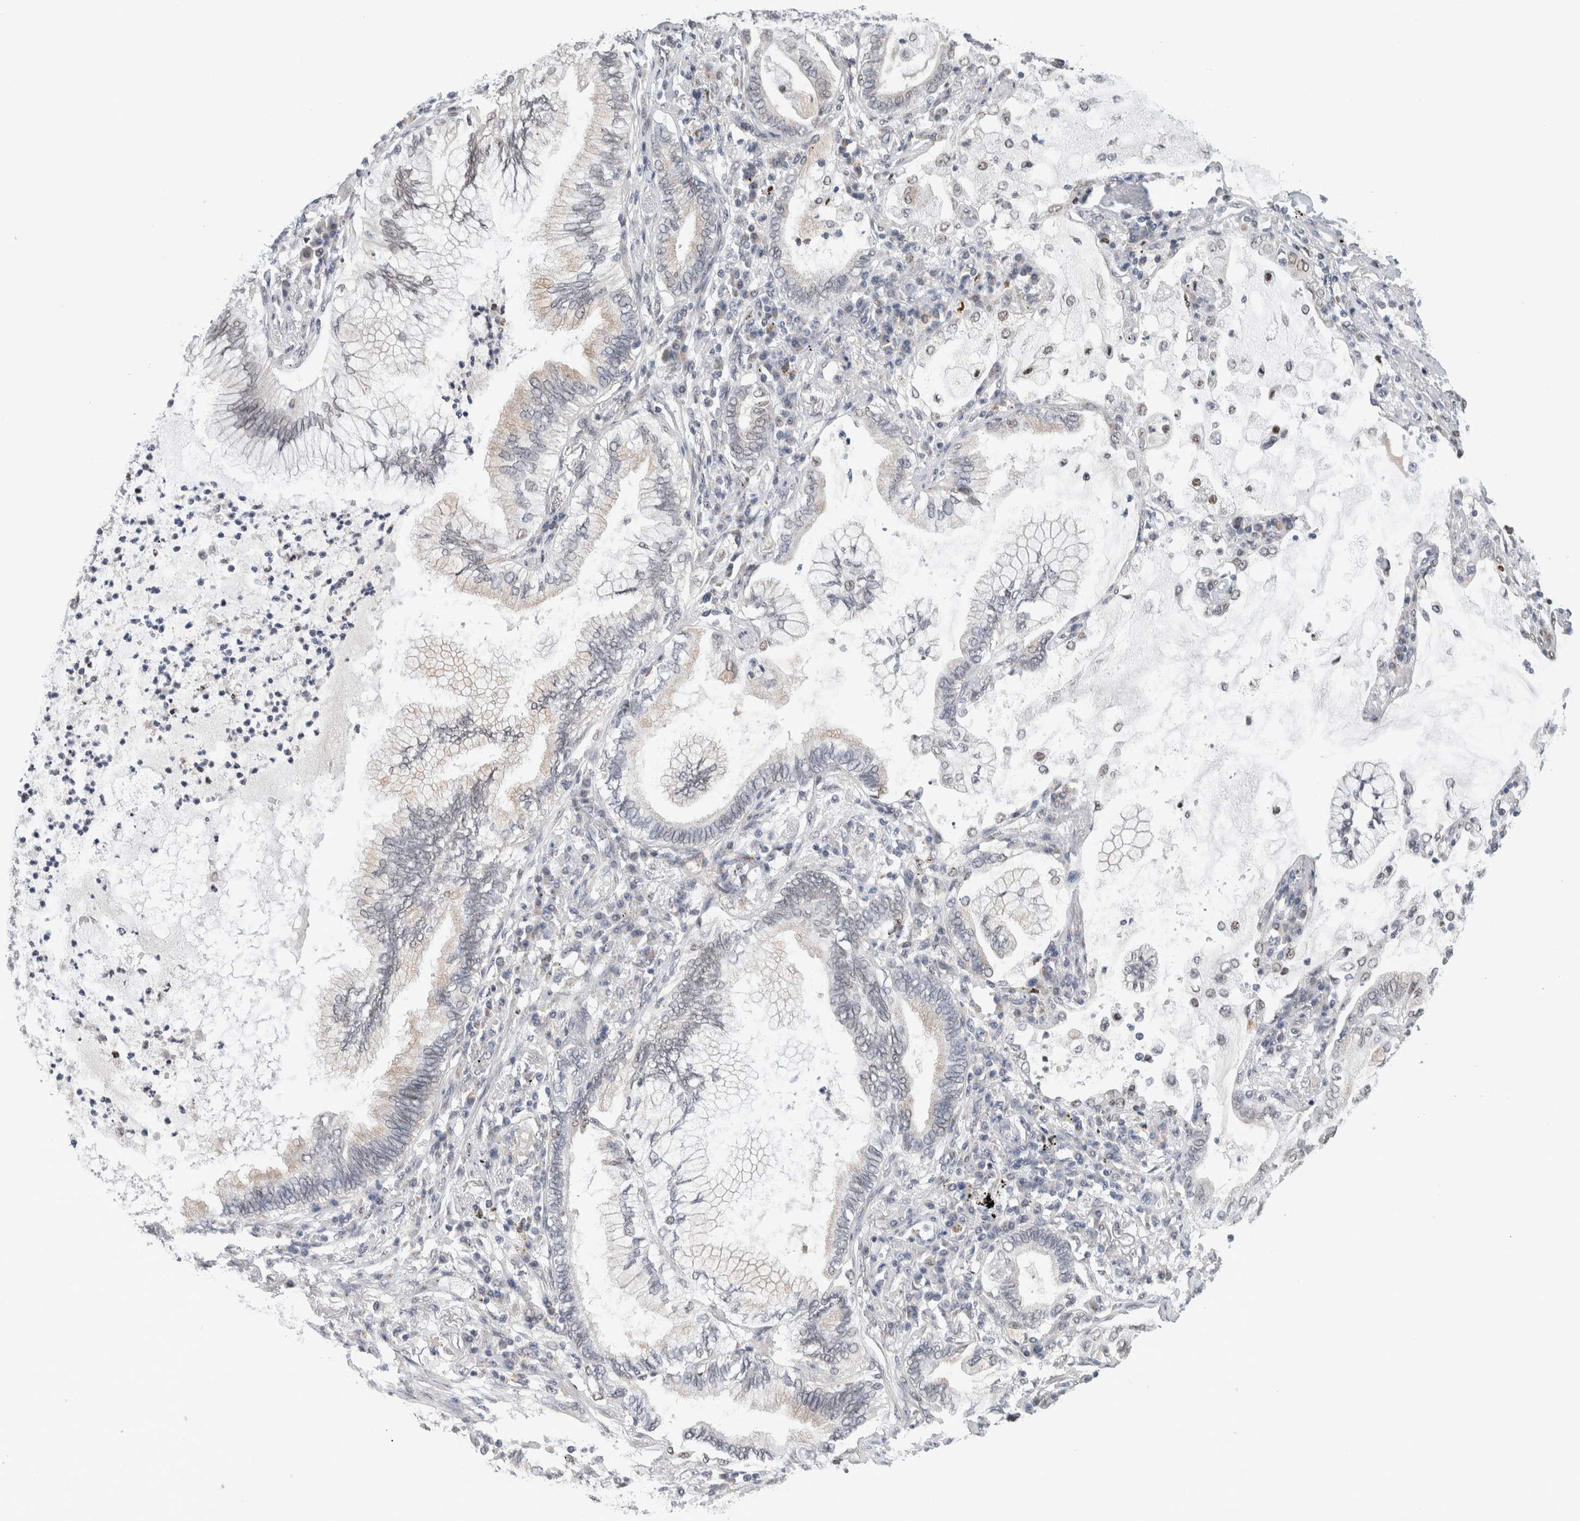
{"staining": {"intensity": "weak", "quantity": "<25%", "location": "cytoplasmic/membranous"}, "tissue": "lung cancer", "cell_type": "Tumor cells", "image_type": "cancer", "snomed": [{"axis": "morphology", "description": "Normal tissue, NOS"}, {"axis": "morphology", "description": "Adenocarcinoma, NOS"}, {"axis": "topography", "description": "Bronchus"}, {"axis": "topography", "description": "Lung"}], "caption": "Tumor cells are negative for brown protein staining in lung cancer.", "gene": "NEUROD1", "patient": {"sex": "female", "age": 70}}